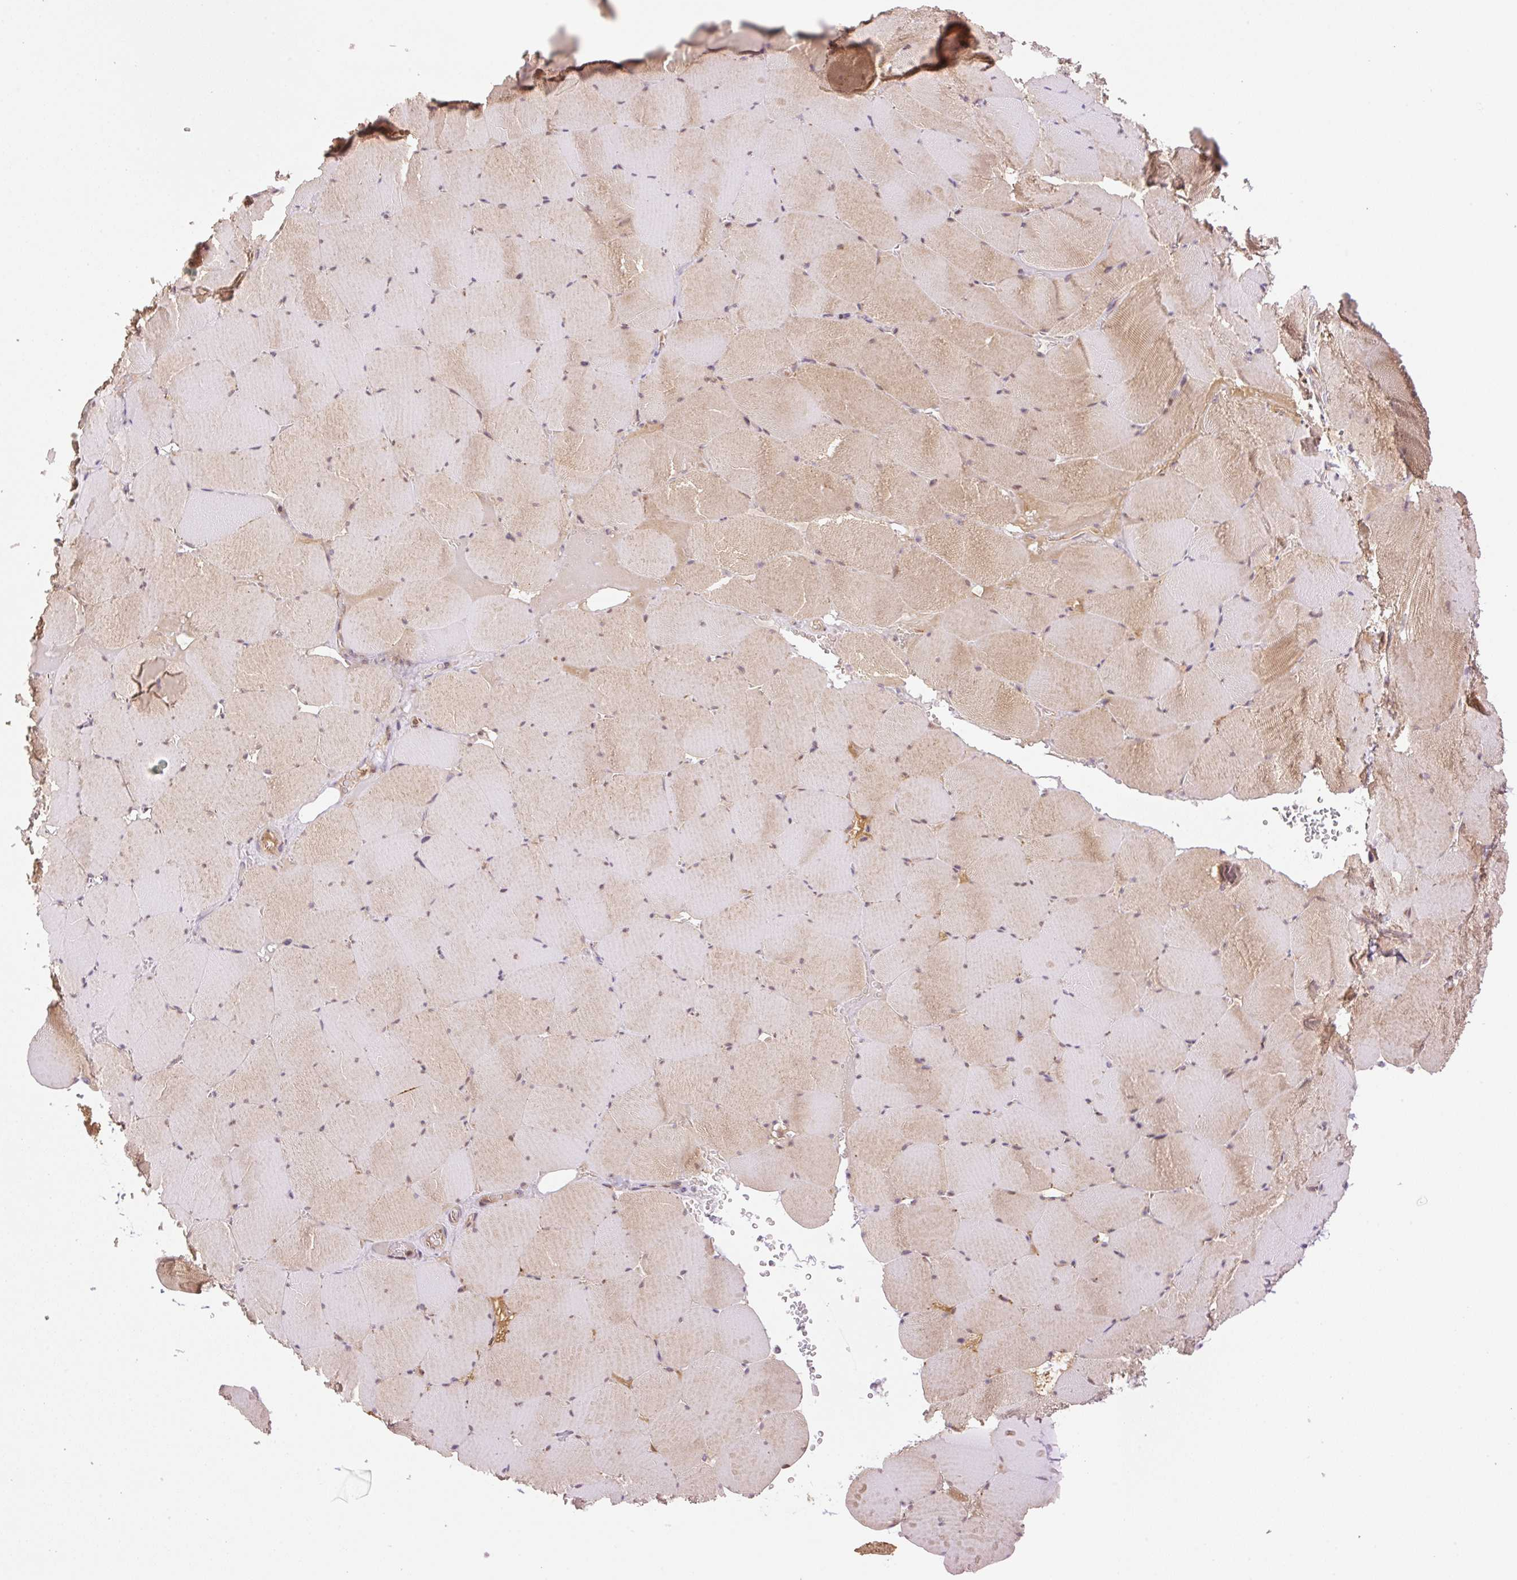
{"staining": {"intensity": "moderate", "quantity": "25%-75%", "location": "cytoplasmic/membranous,nuclear"}, "tissue": "skeletal muscle", "cell_type": "Myocytes", "image_type": "normal", "snomed": [{"axis": "morphology", "description": "Normal tissue, NOS"}, {"axis": "topography", "description": "Skeletal muscle"}, {"axis": "topography", "description": "Head-Neck"}], "caption": "Moderate cytoplasmic/membranous,nuclear positivity is present in approximately 25%-75% of myocytes in normal skeletal muscle.", "gene": "ZNF394", "patient": {"sex": "male", "age": 66}}